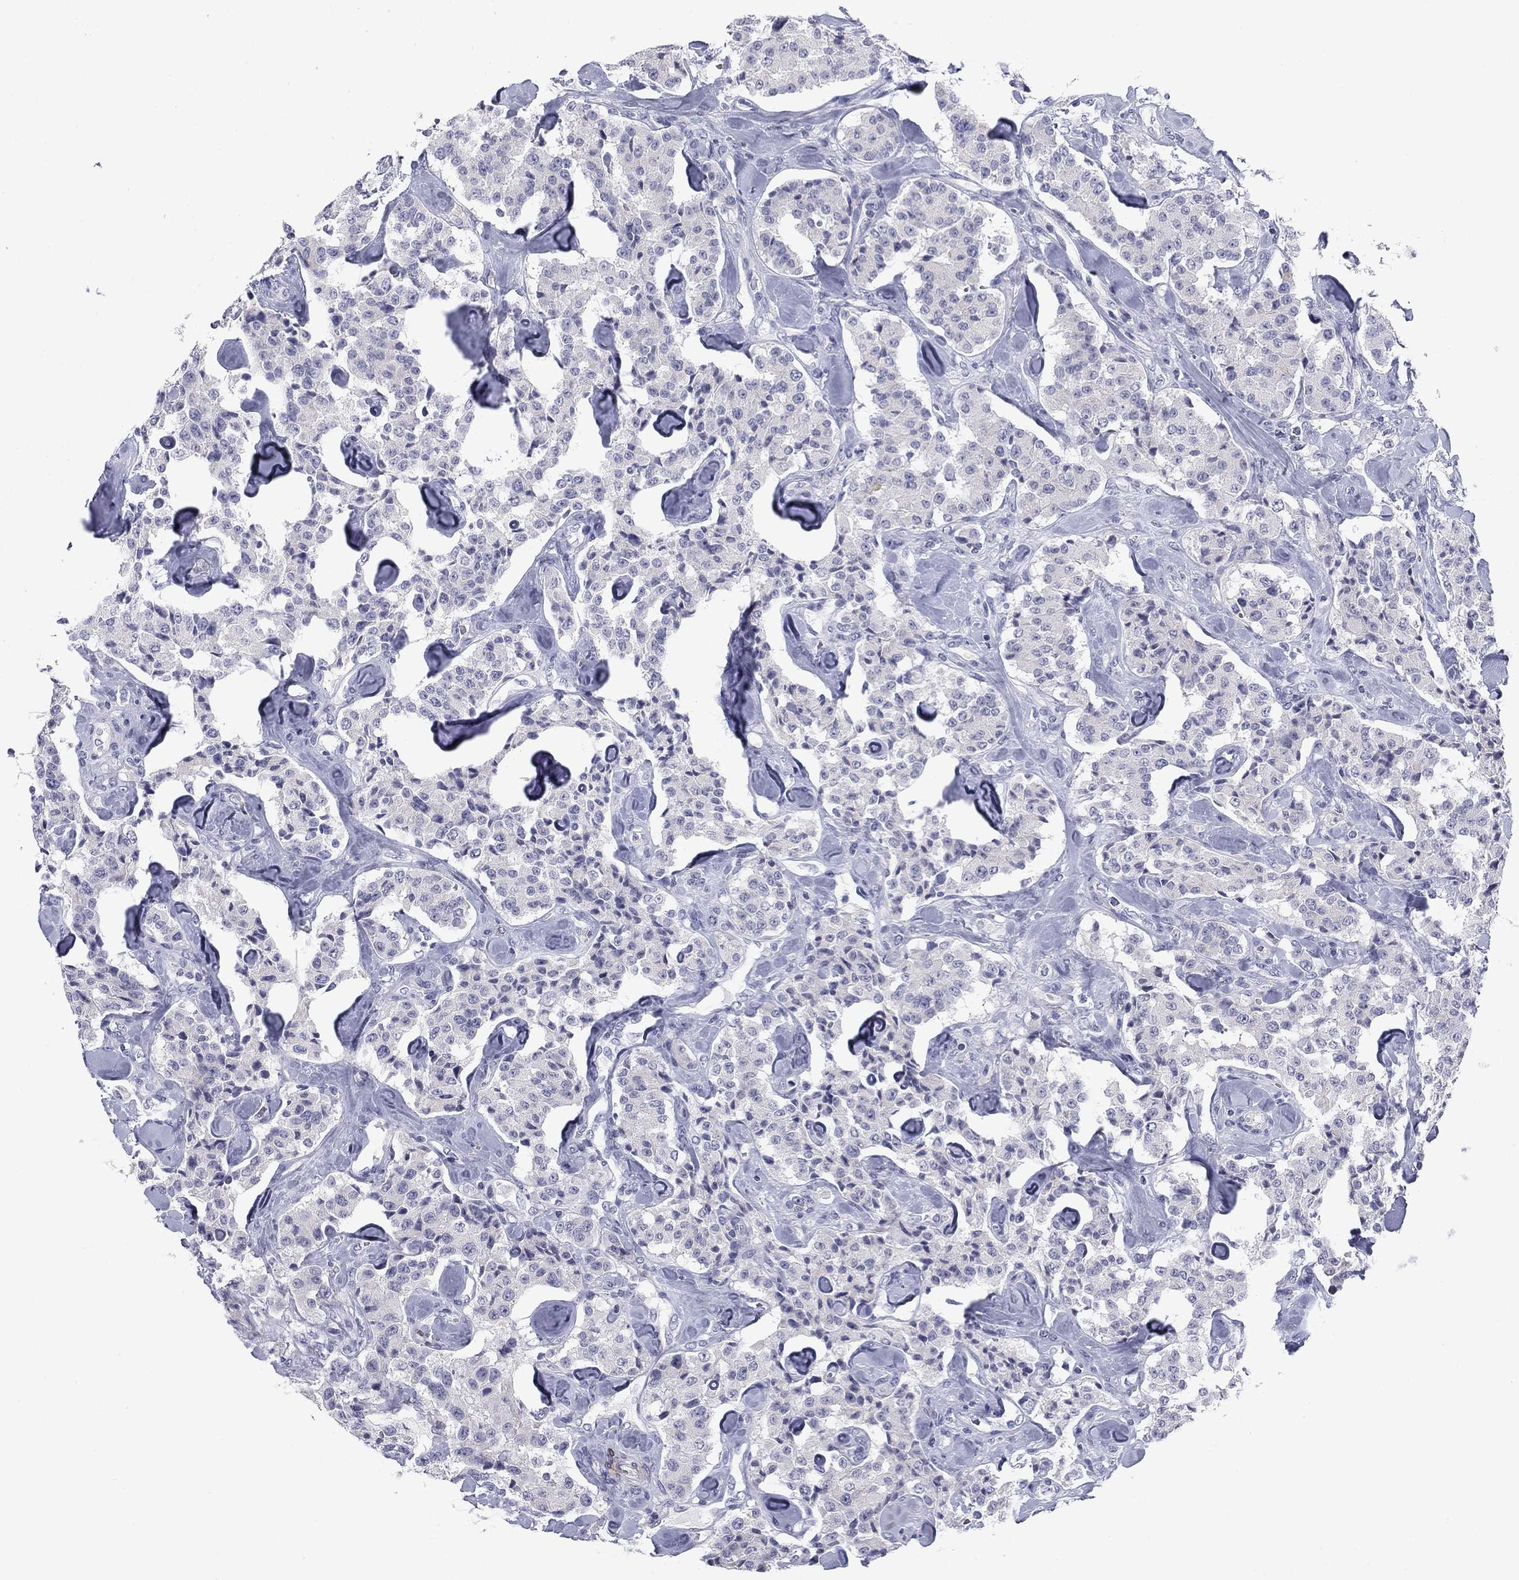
{"staining": {"intensity": "negative", "quantity": "none", "location": "none"}, "tissue": "carcinoid", "cell_type": "Tumor cells", "image_type": "cancer", "snomed": [{"axis": "morphology", "description": "Carcinoid, malignant, NOS"}, {"axis": "topography", "description": "Pancreas"}], "caption": "Human carcinoid stained for a protein using IHC displays no expression in tumor cells.", "gene": "PRPH", "patient": {"sex": "male", "age": 41}}